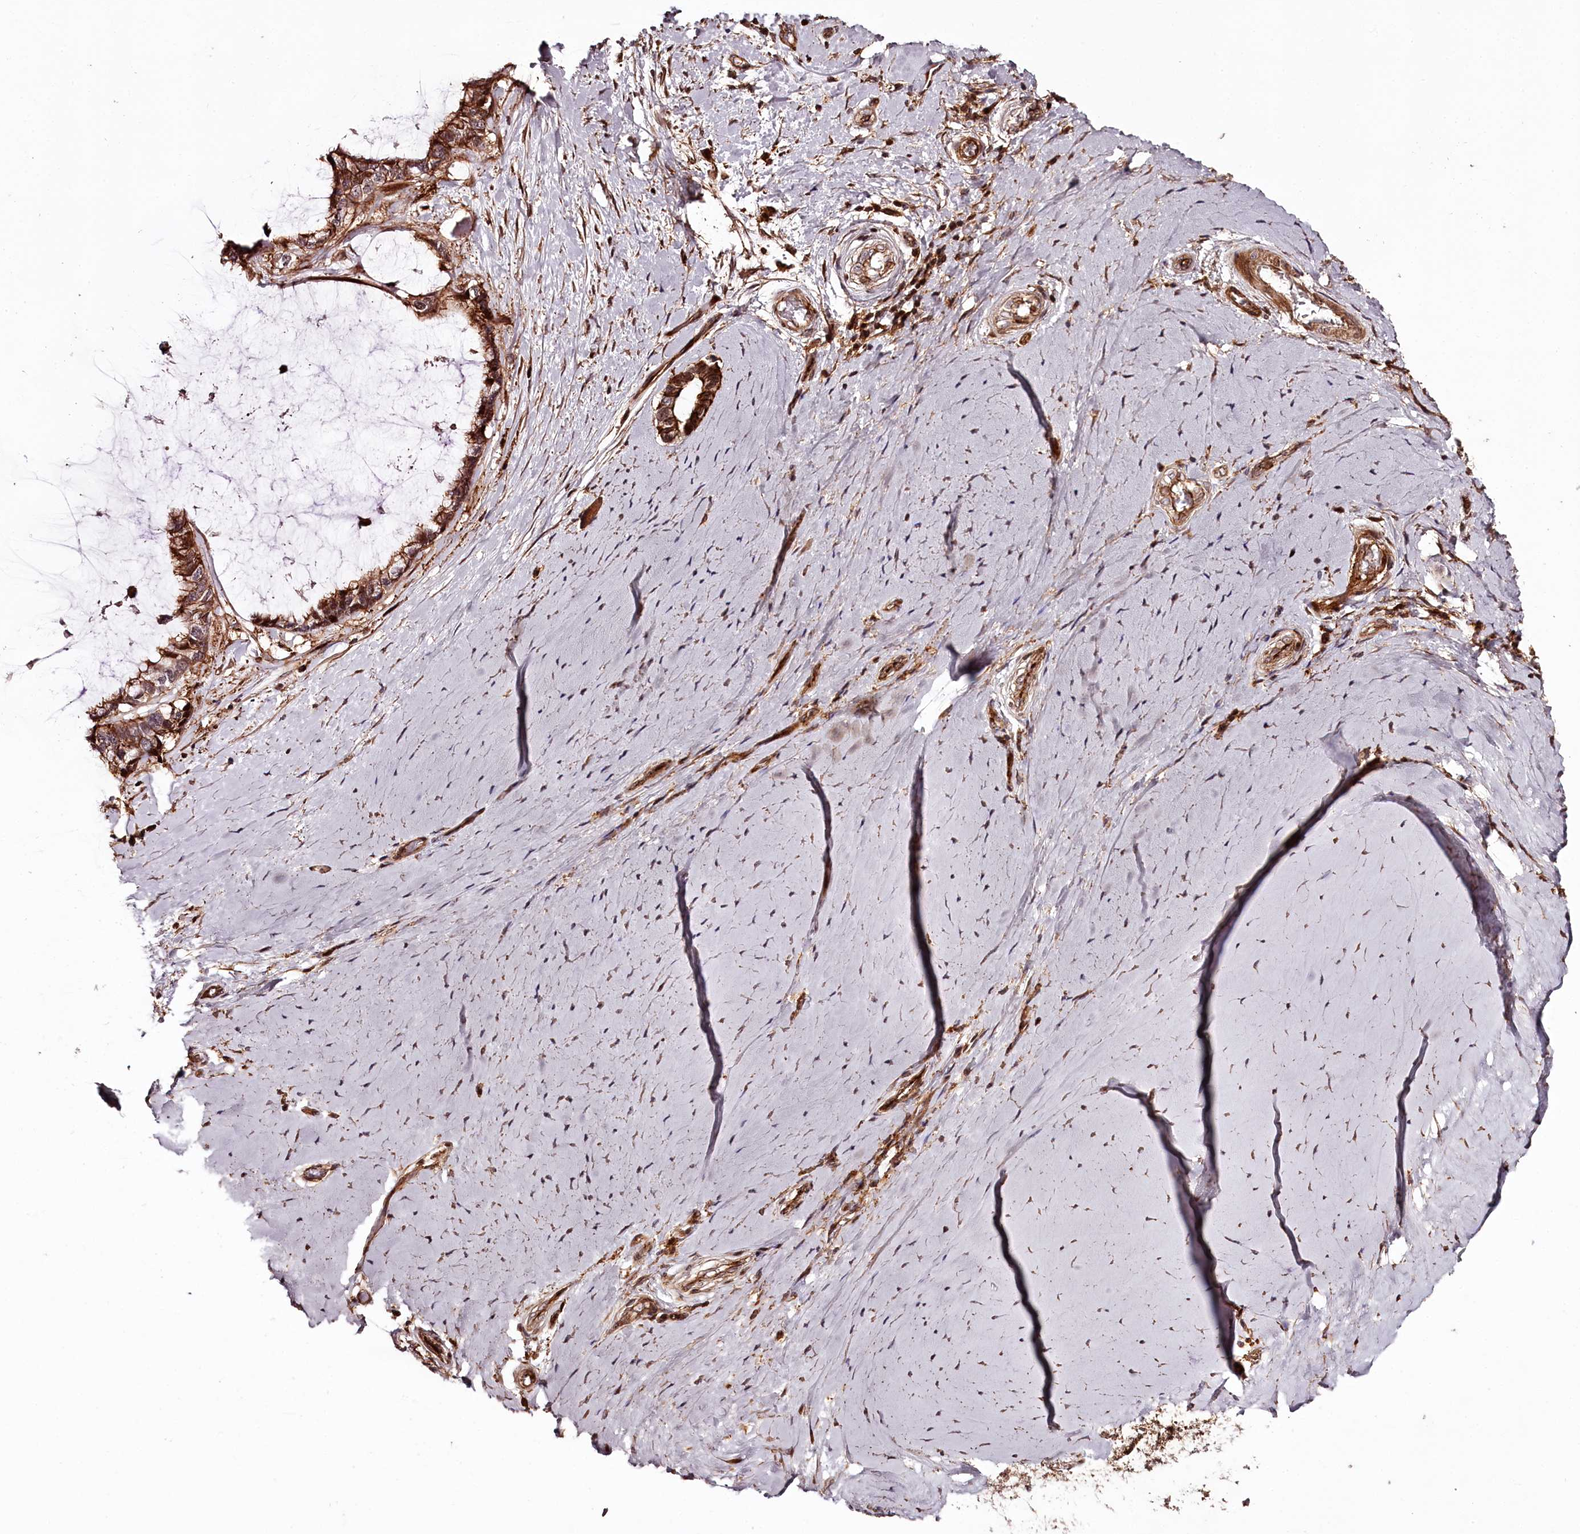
{"staining": {"intensity": "strong", "quantity": ">75%", "location": "cytoplasmic/membranous"}, "tissue": "ovarian cancer", "cell_type": "Tumor cells", "image_type": "cancer", "snomed": [{"axis": "morphology", "description": "Cystadenocarcinoma, mucinous, NOS"}, {"axis": "topography", "description": "Ovary"}], "caption": "Tumor cells show strong cytoplasmic/membranous positivity in about >75% of cells in ovarian cancer.", "gene": "KIF14", "patient": {"sex": "female", "age": 39}}